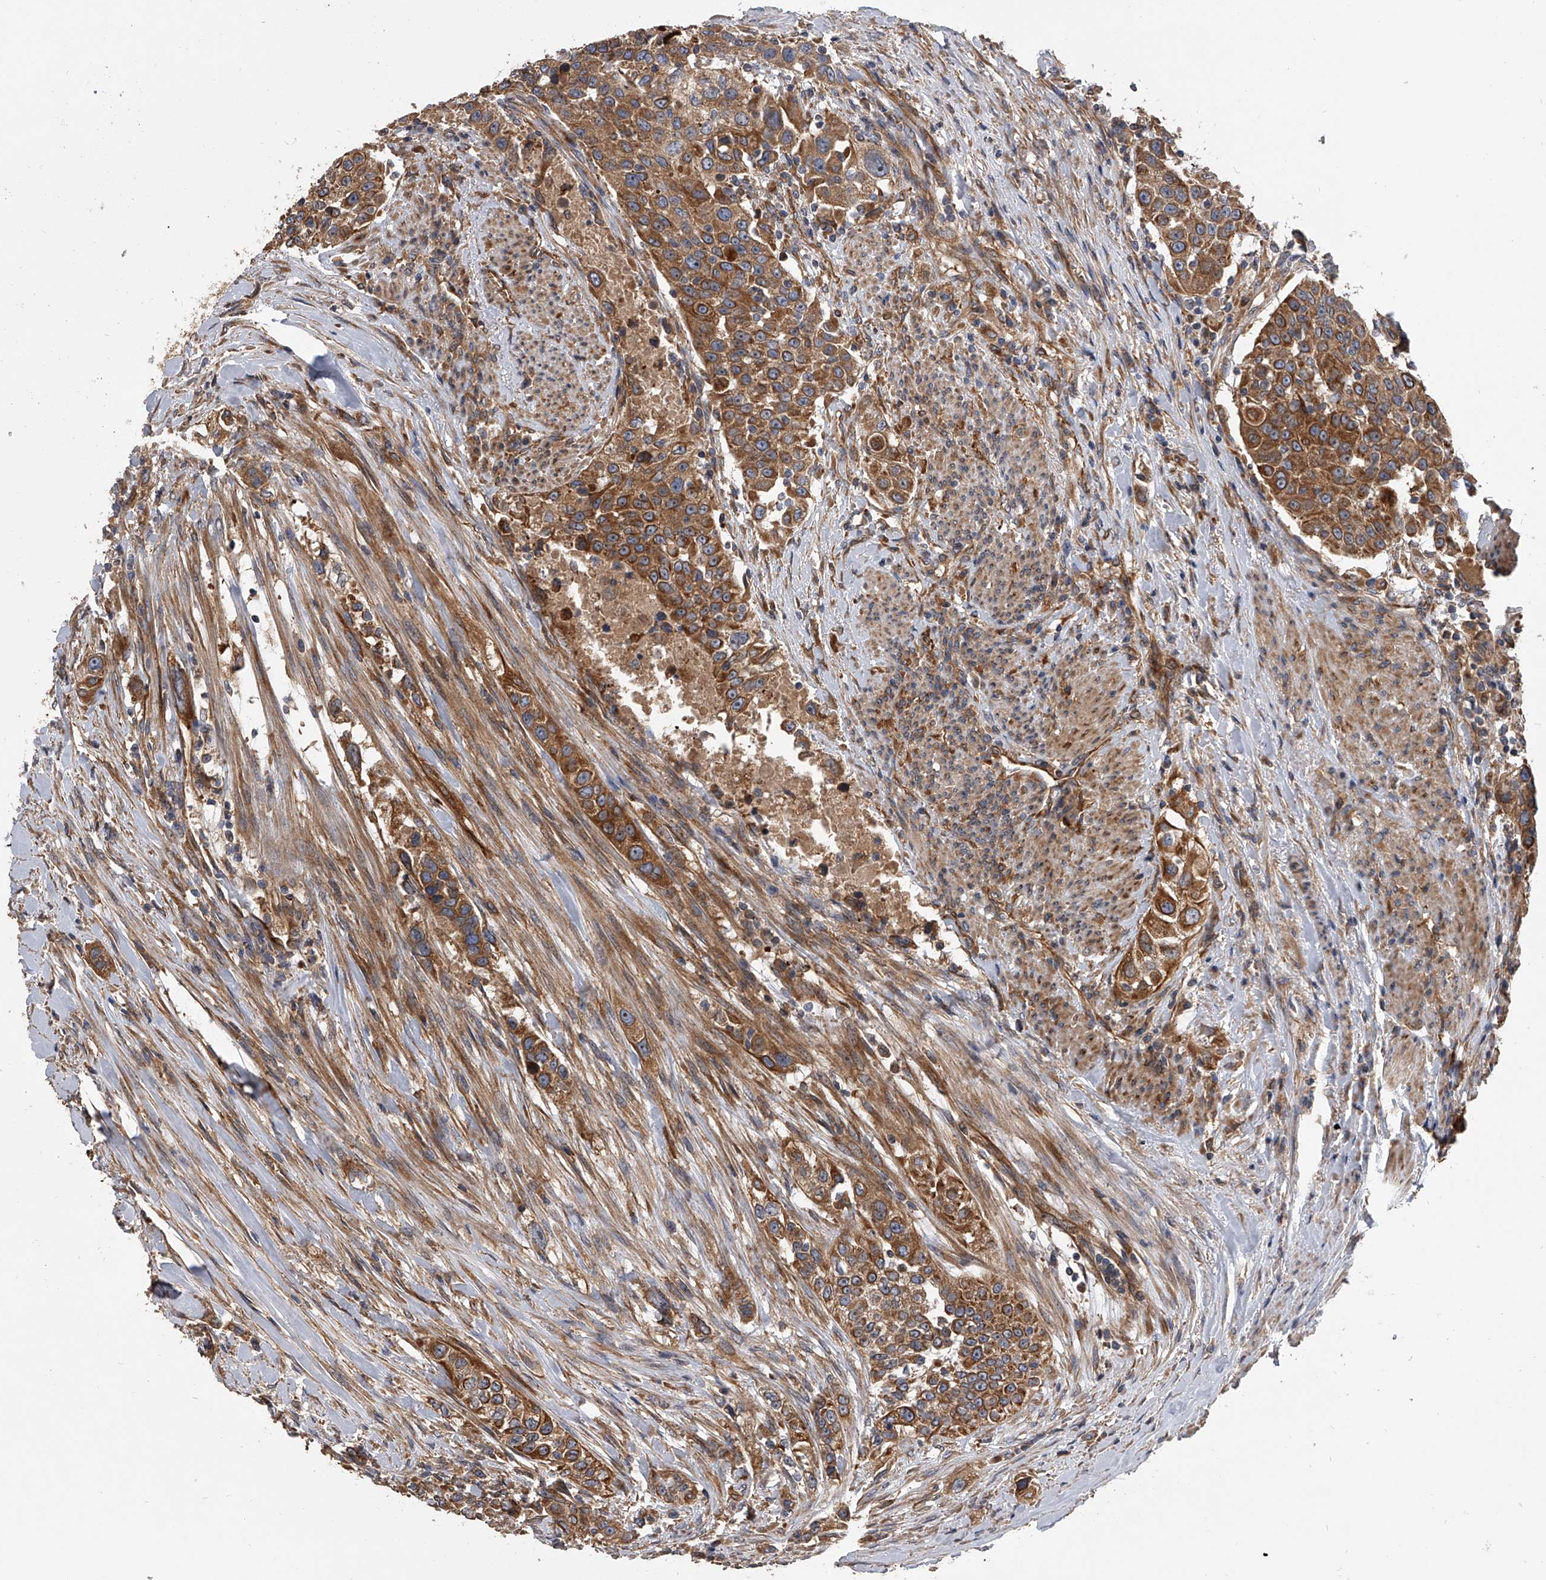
{"staining": {"intensity": "moderate", "quantity": ">75%", "location": "cytoplasmic/membranous"}, "tissue": "urothelial cancer", "cell_type": "Tumor cells", "image_type": "cancer", "snomed": [{"axis": "morphology", "description": "Urothelial carcinoma, High grade"}, {"axis": "topography", "description": "Urinary bladder"}], "caption": "High-grade urothelial carcinoma stained with a protein marker displays moderate staining in tumor cells.", "gene": "EXOC4", "patient": {"sex": "female", "age": 80}}